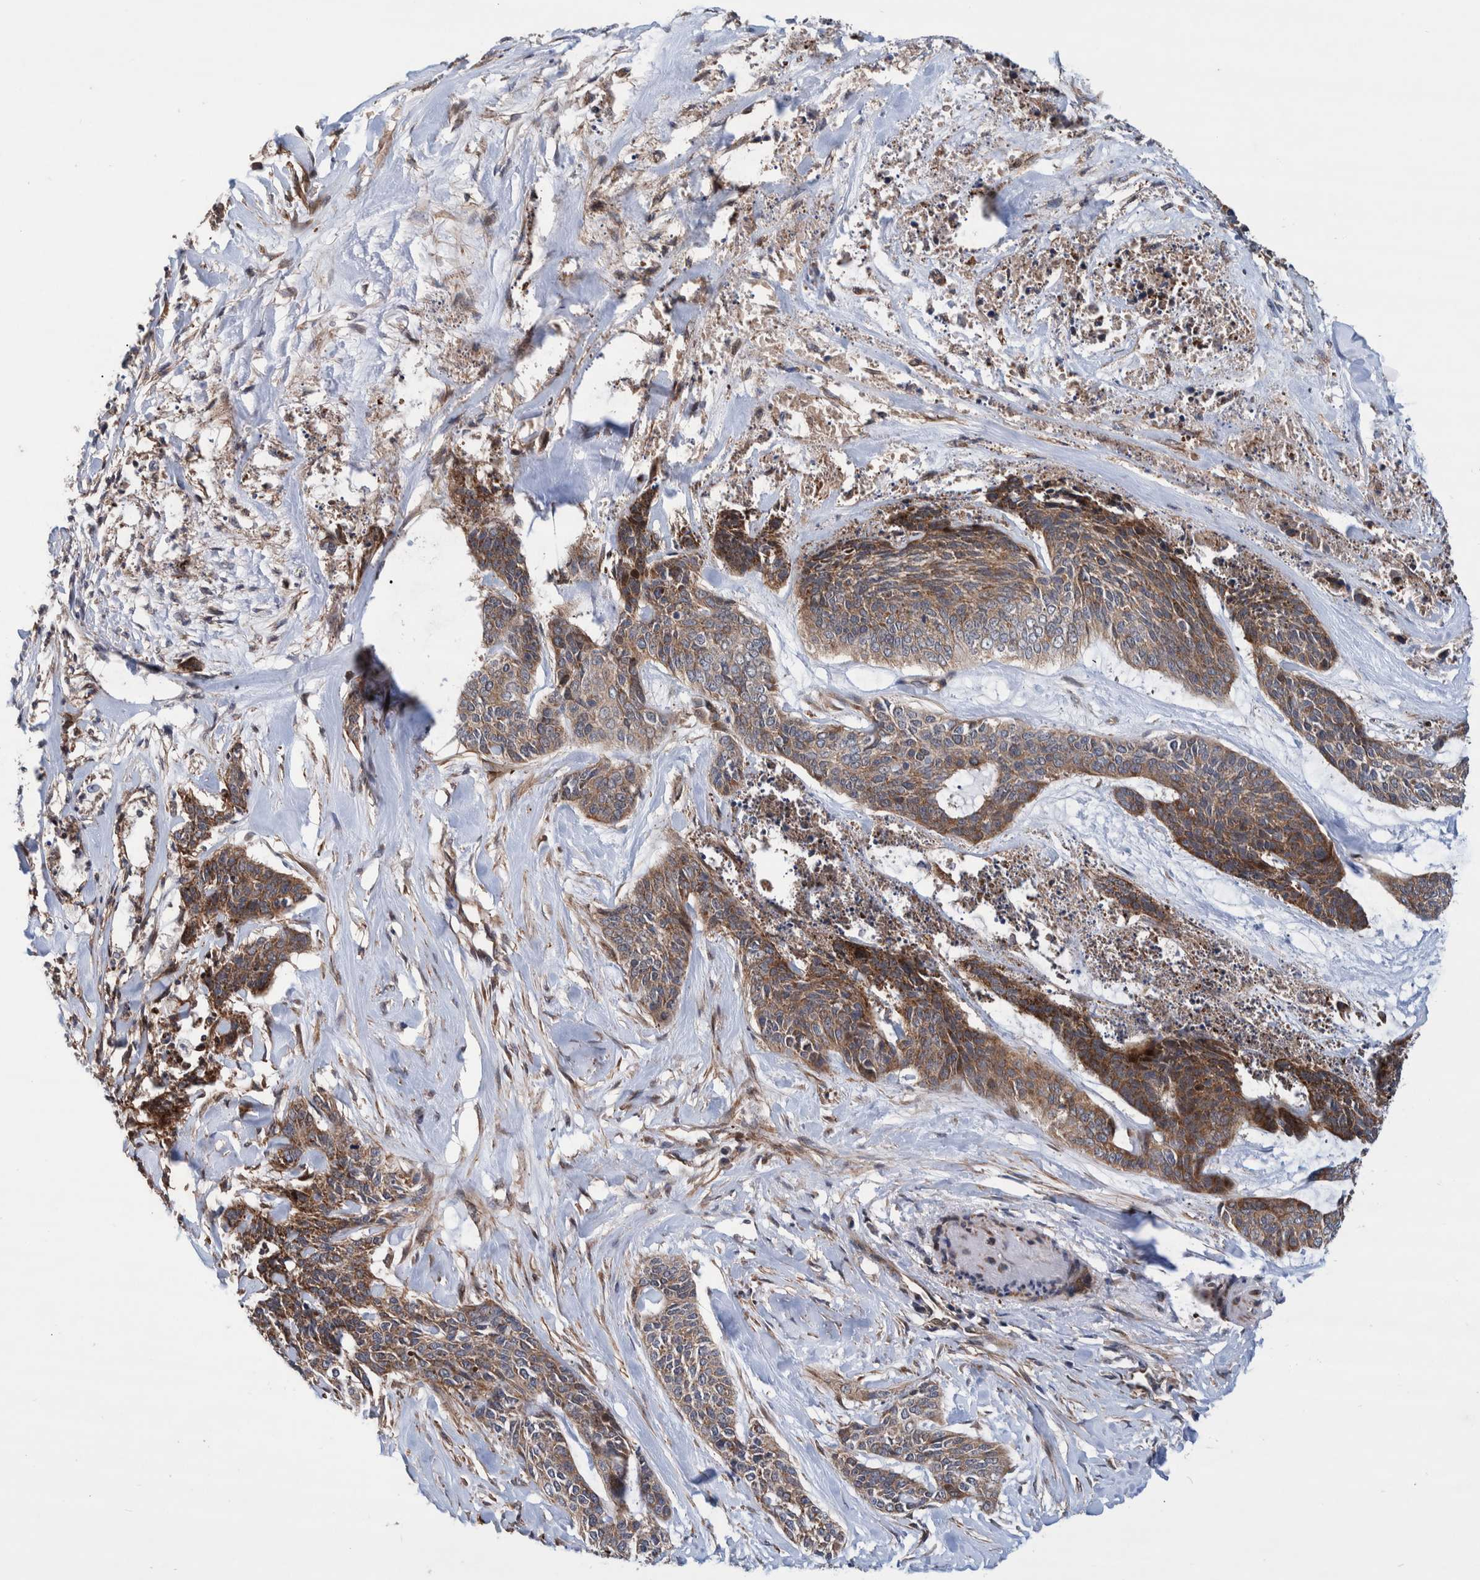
{"staining": {"intensity": "moderate", "quantity": ">75%", "location": "cytoplasmic/membranous"}, "tissue": "skin cancer", "cell_type": "Tumor cells", "image_type": "cancer", "snomed": [{"axis": "morphology", "description": "Basal cell carcinoma"}, {"axis": "topography", "description": "Skin"}], "caption": "Moderate cytoplasmic/membranous staining for a protein is seen in about >75% of tumor cells of skin basal cell carcinoma using IHC.", "gene": "GRPEL2", "patient": {"sex": "female", "age": 64}}